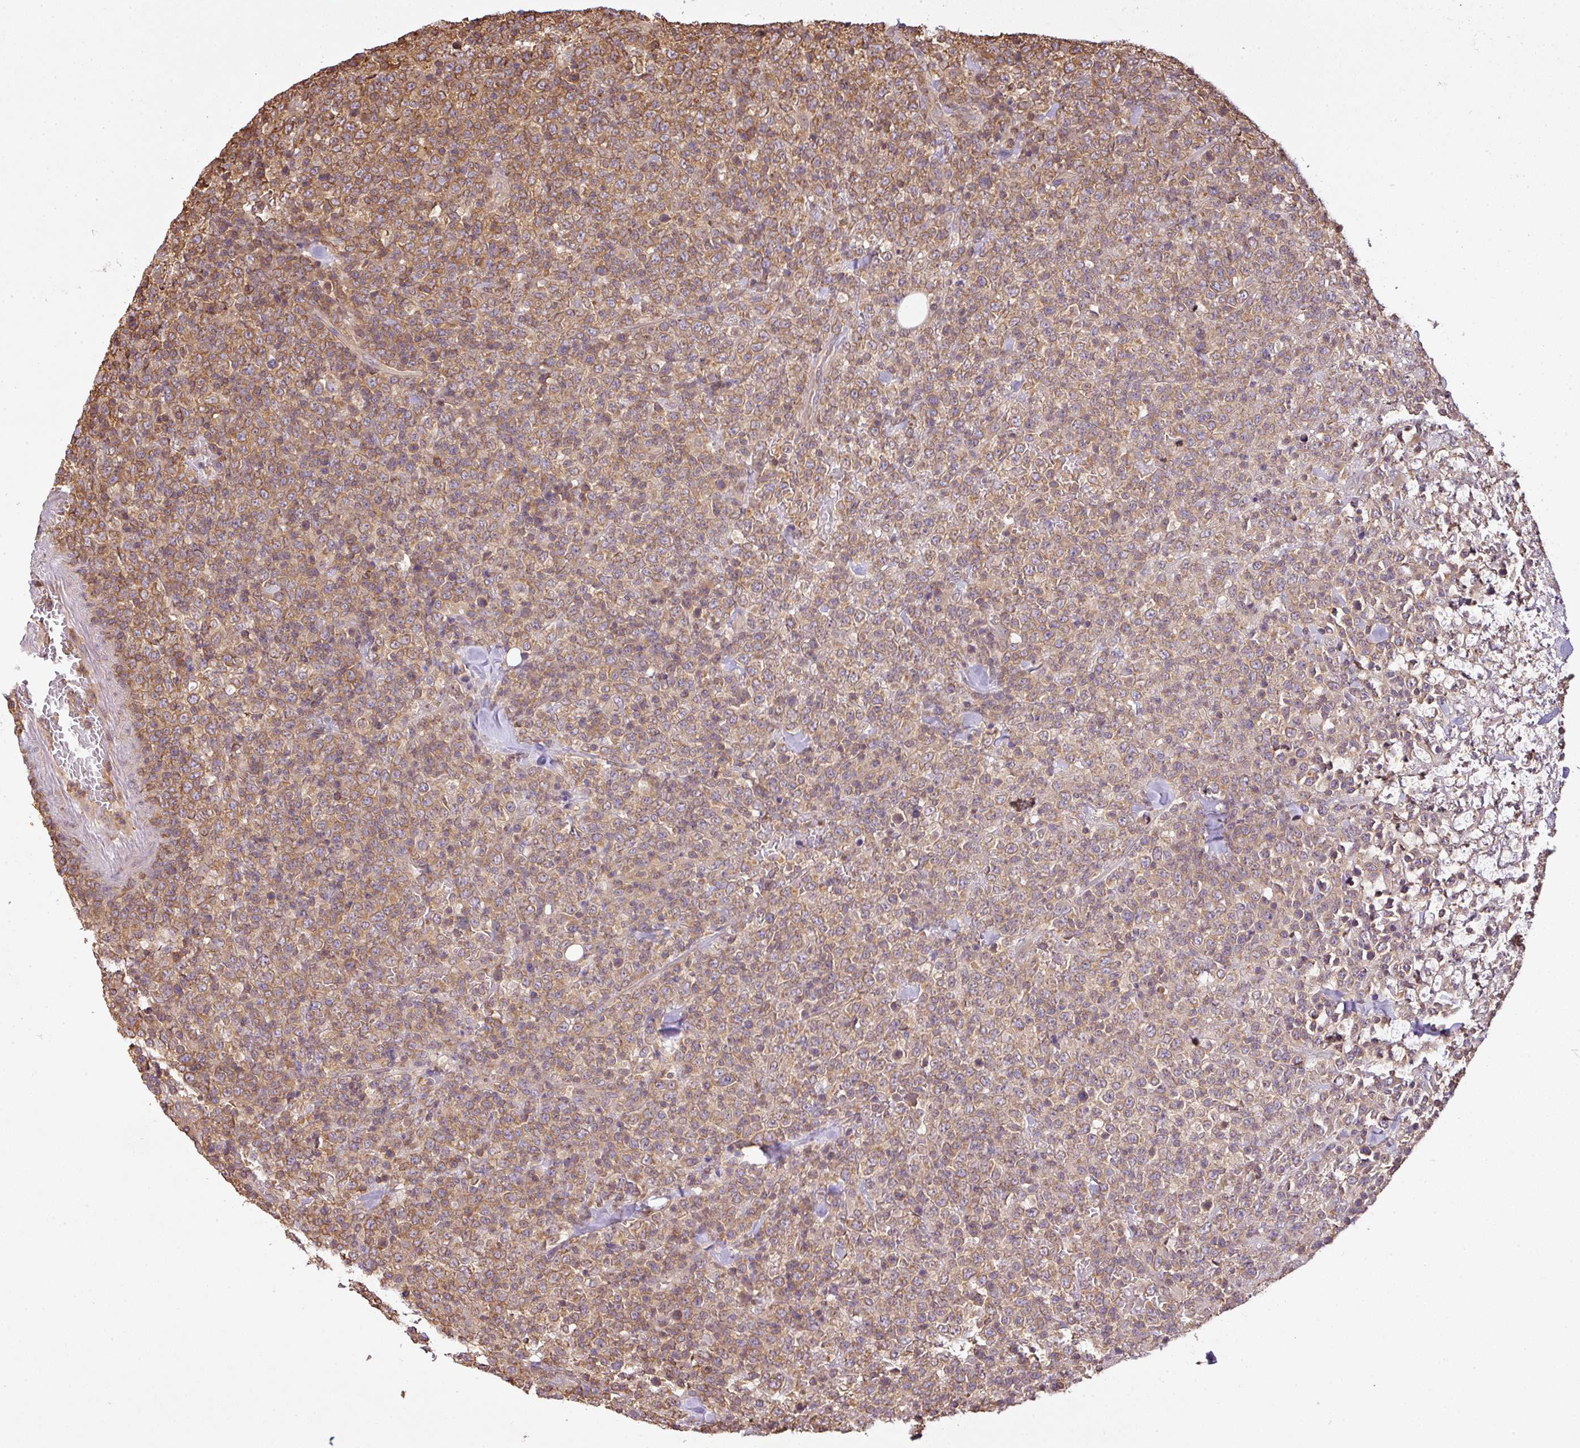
{"staining": {"intensity": "moderate", "quantity": ">75%", "location": "cytoplasmic/membranous"}, "tissue": "lymphoma", "cell_type": "Tumor cells", "image_type": "cancer", "snomed": [{"axis": "morphology", "description": "Malignant lymphoma, non-Hodgkin's type, High grade"}, {"axis": "topography", "description": "Colon"}], "caption": "Brown immunohistochemical staining in human high-grade malignant lymphoma, non-Hodgkin's type exhibits moderate cytoplasmic/membranous staining in approximately >75% of tumor cells.", "gene": "TCL1B", "patient": {"sex": "female", "age": 53}}